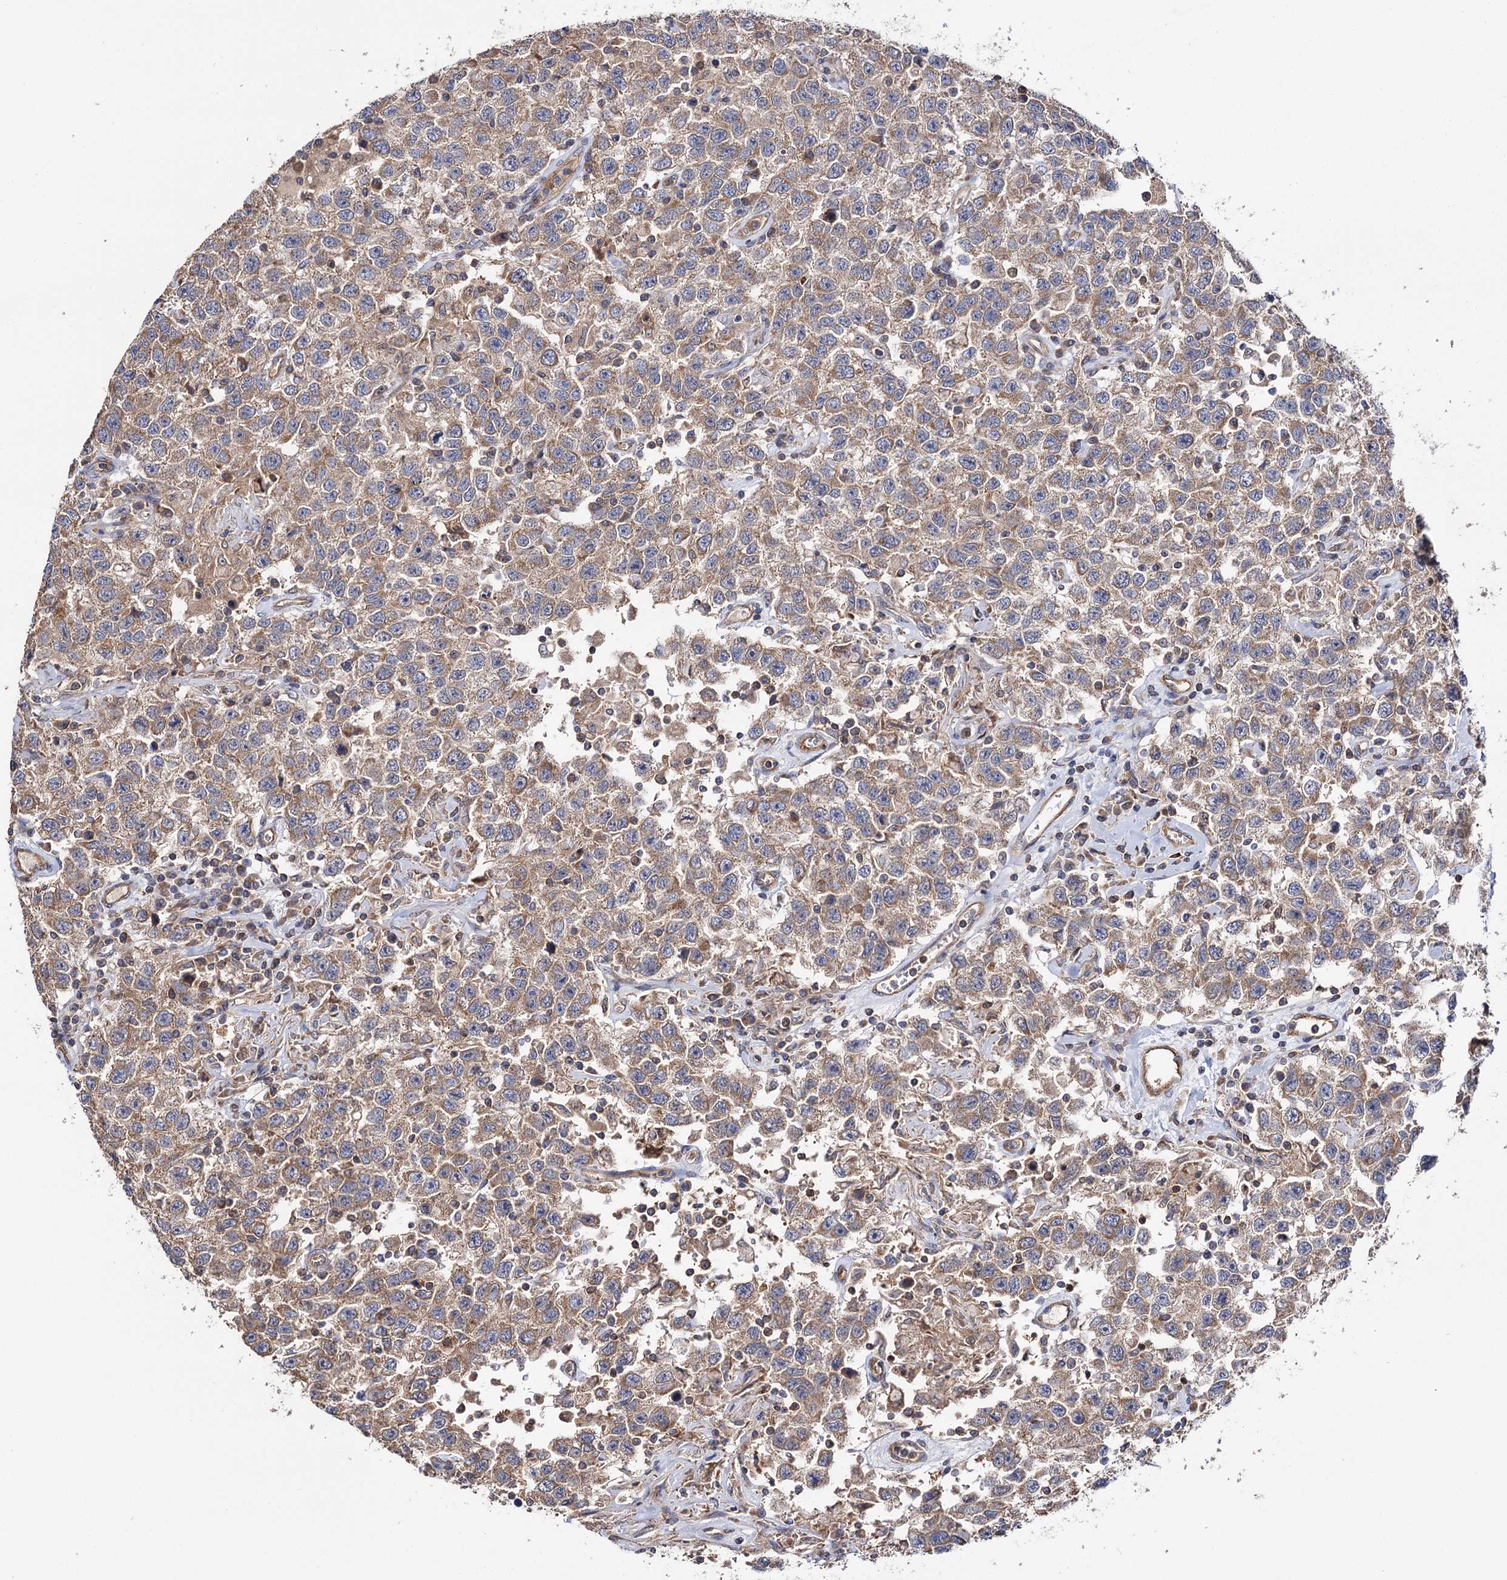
{"staining": {"intensity": "weak", "quantity": ">75%", "location": "cytoplasmic/membranous"}, "tissue": "testis cancer", "cell_type": "Tumor cells", "image_type": "cancer", "snomed": [{"axis": "morphology", "description": "Seminoma, NOS"}, {"axis": "topography", "description": "Testis"}], "caption": "IHC image of seminoma (testis) stained for a protein (brown), which exhibits low levels of weak cytoplasmic/membranous positivity in about >75% of tumor cells.", "gene": "IDI1", "patient": {"sex": "male", "age": 41}}